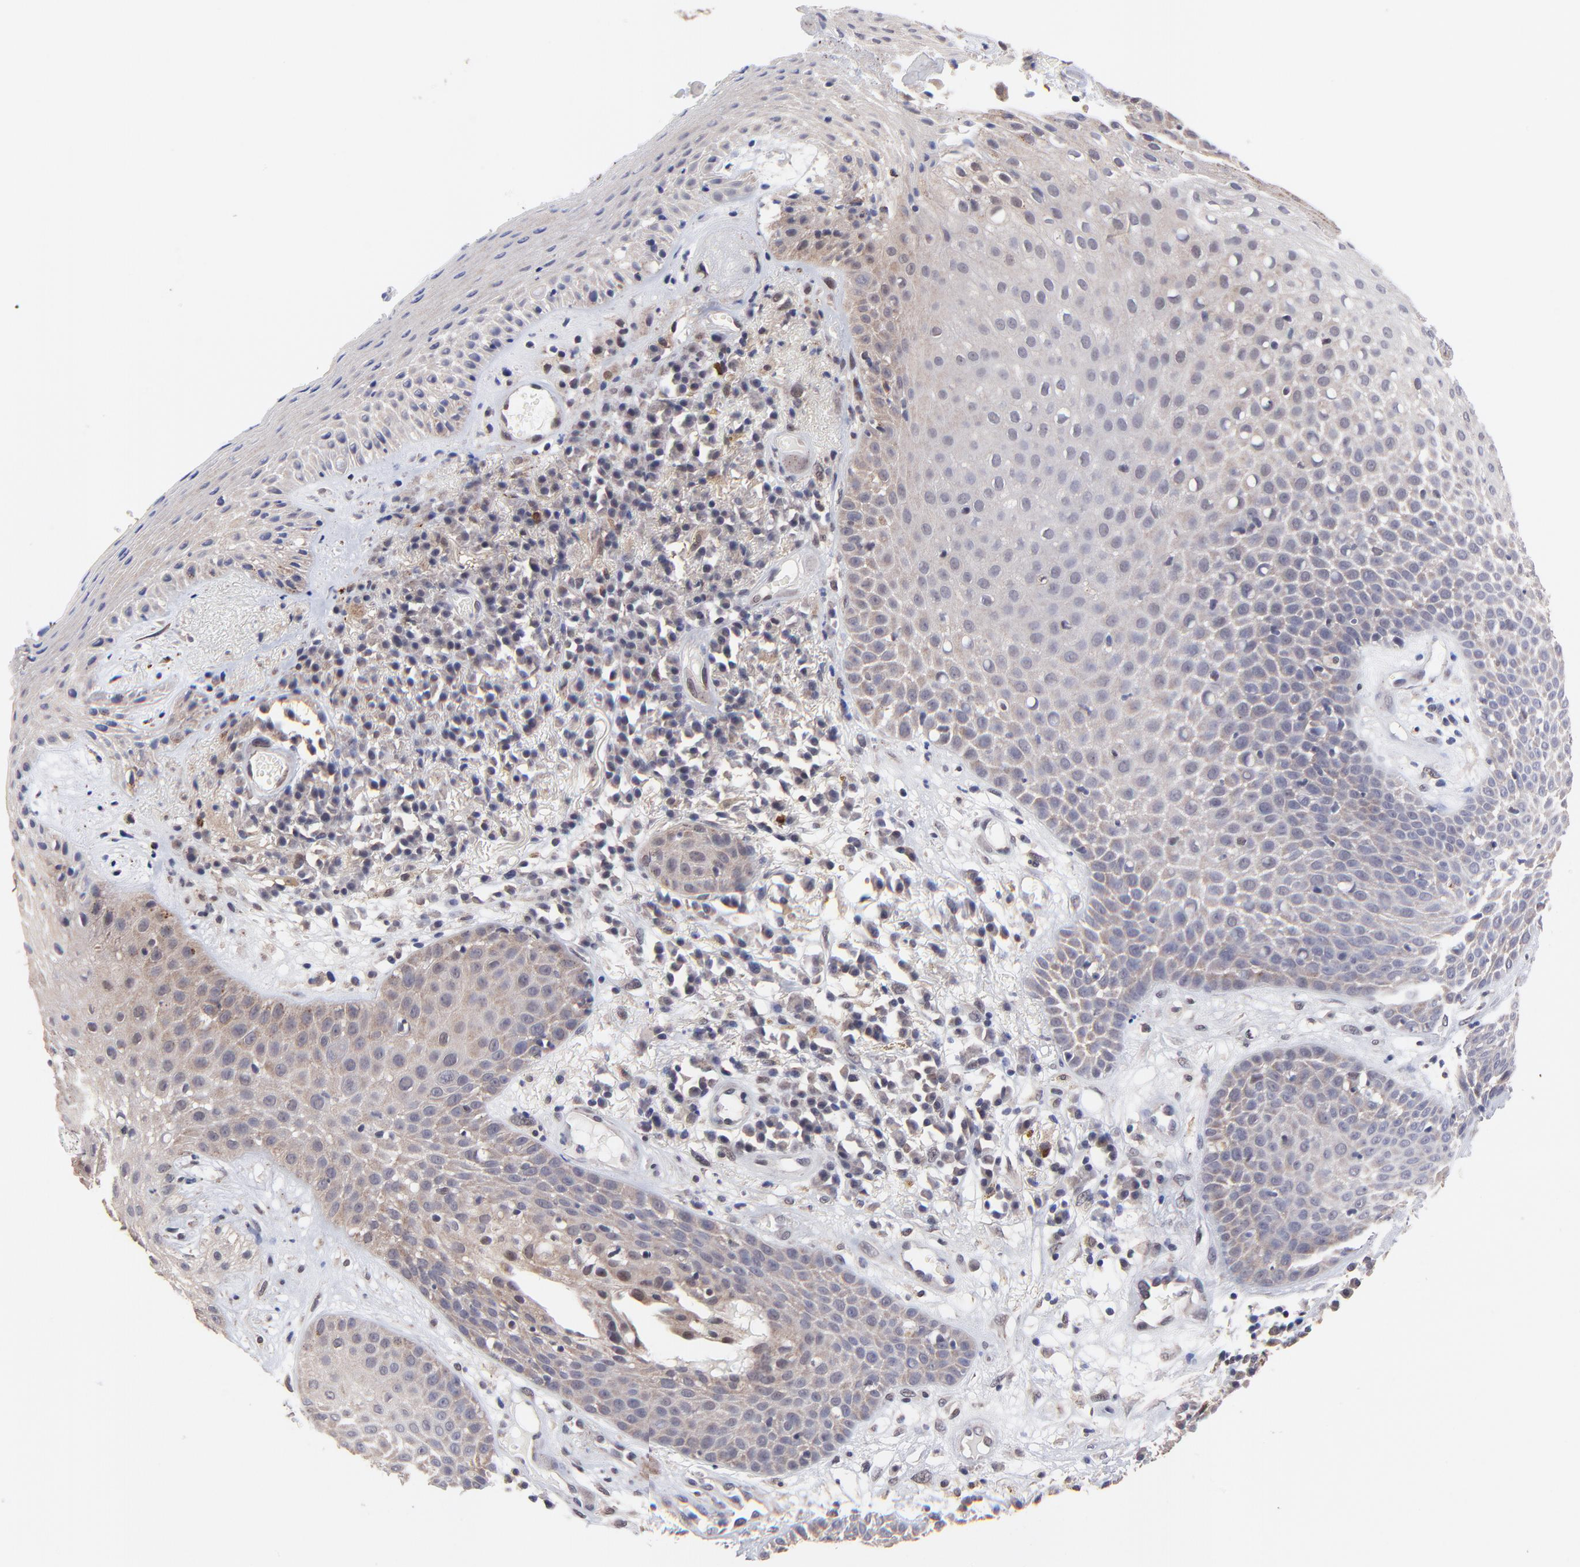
{"staining": {"intensity": "weak", "quantity": ">75%", "location": "cytoplasmic/membranous"}, "tissue": "skin cancer", "cell_type": "Tumor cells", "image_type": "cancer", "snomed": [{"axis": "morphology", "description": "Squamous cell carcinoma, NOS"}, {"axis": "topography", "description": "Skin"}], "caption": "Protein staining of skin cancer (squamous cell carcinoma) tissue shows weak cytoplasmic/membranous positivity in about >75% of tumor cells.", "gene": "ZNF747", "patient": {"sex": "male", "age": 65}}